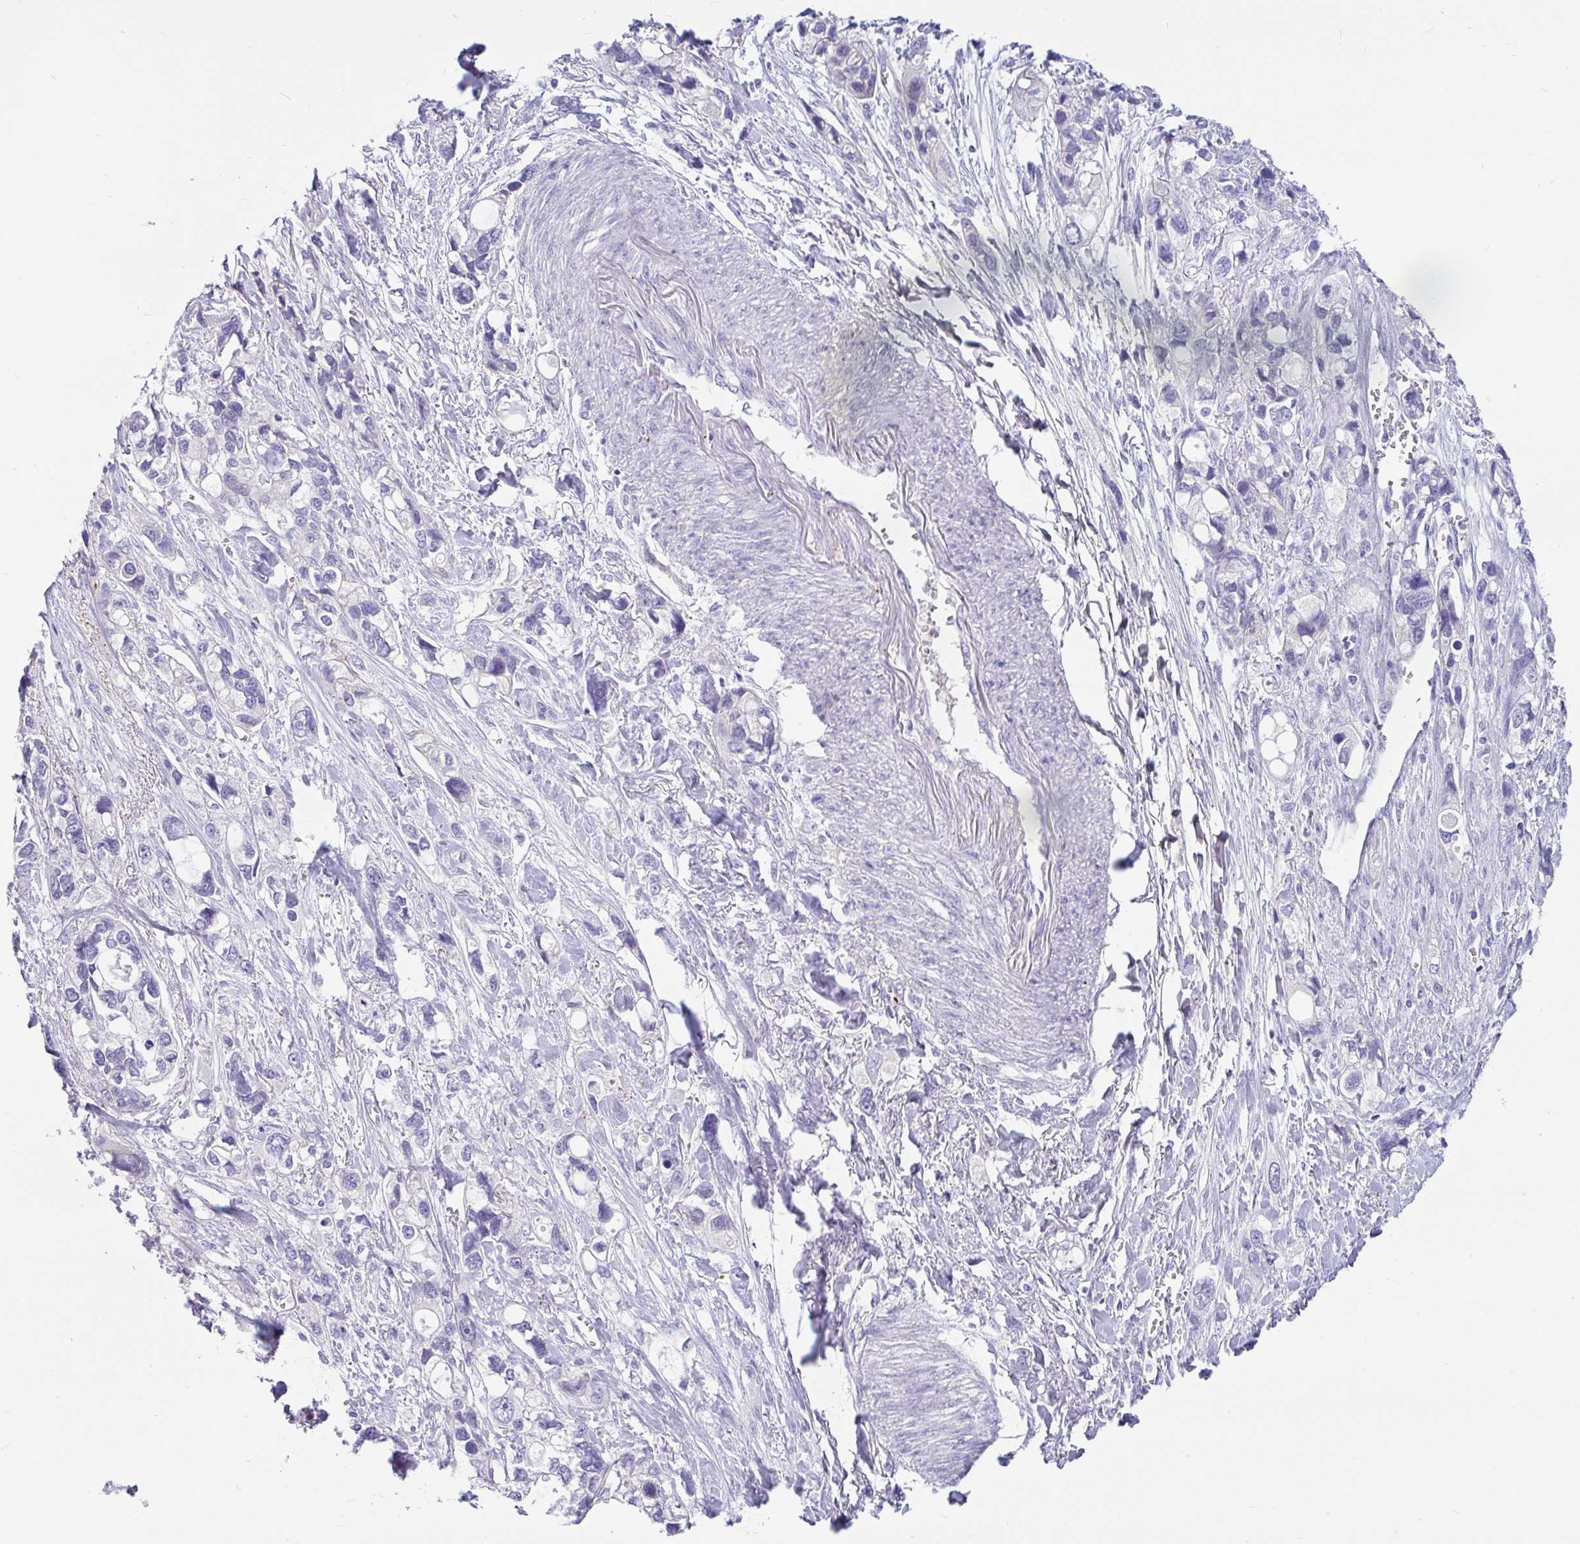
{"staining": {"intensity": "negative", "quantity": "none", "location": "none"}, "tissue": "stomach cancer", "cell_type": "Tumor cells", "image_type": "cancer", "snomed": [{"axis": "morphology", "description": "Adenocarcinoma, NOS"}, {"axis": "topography", "description": "Stomach, upper"}], "caption": "Immunohistochemical staining of human stomach cancer displays no significant expression in tumor cells.", "gene": "KIAA2013", "patient": {"sex": "female", "age": 81}}